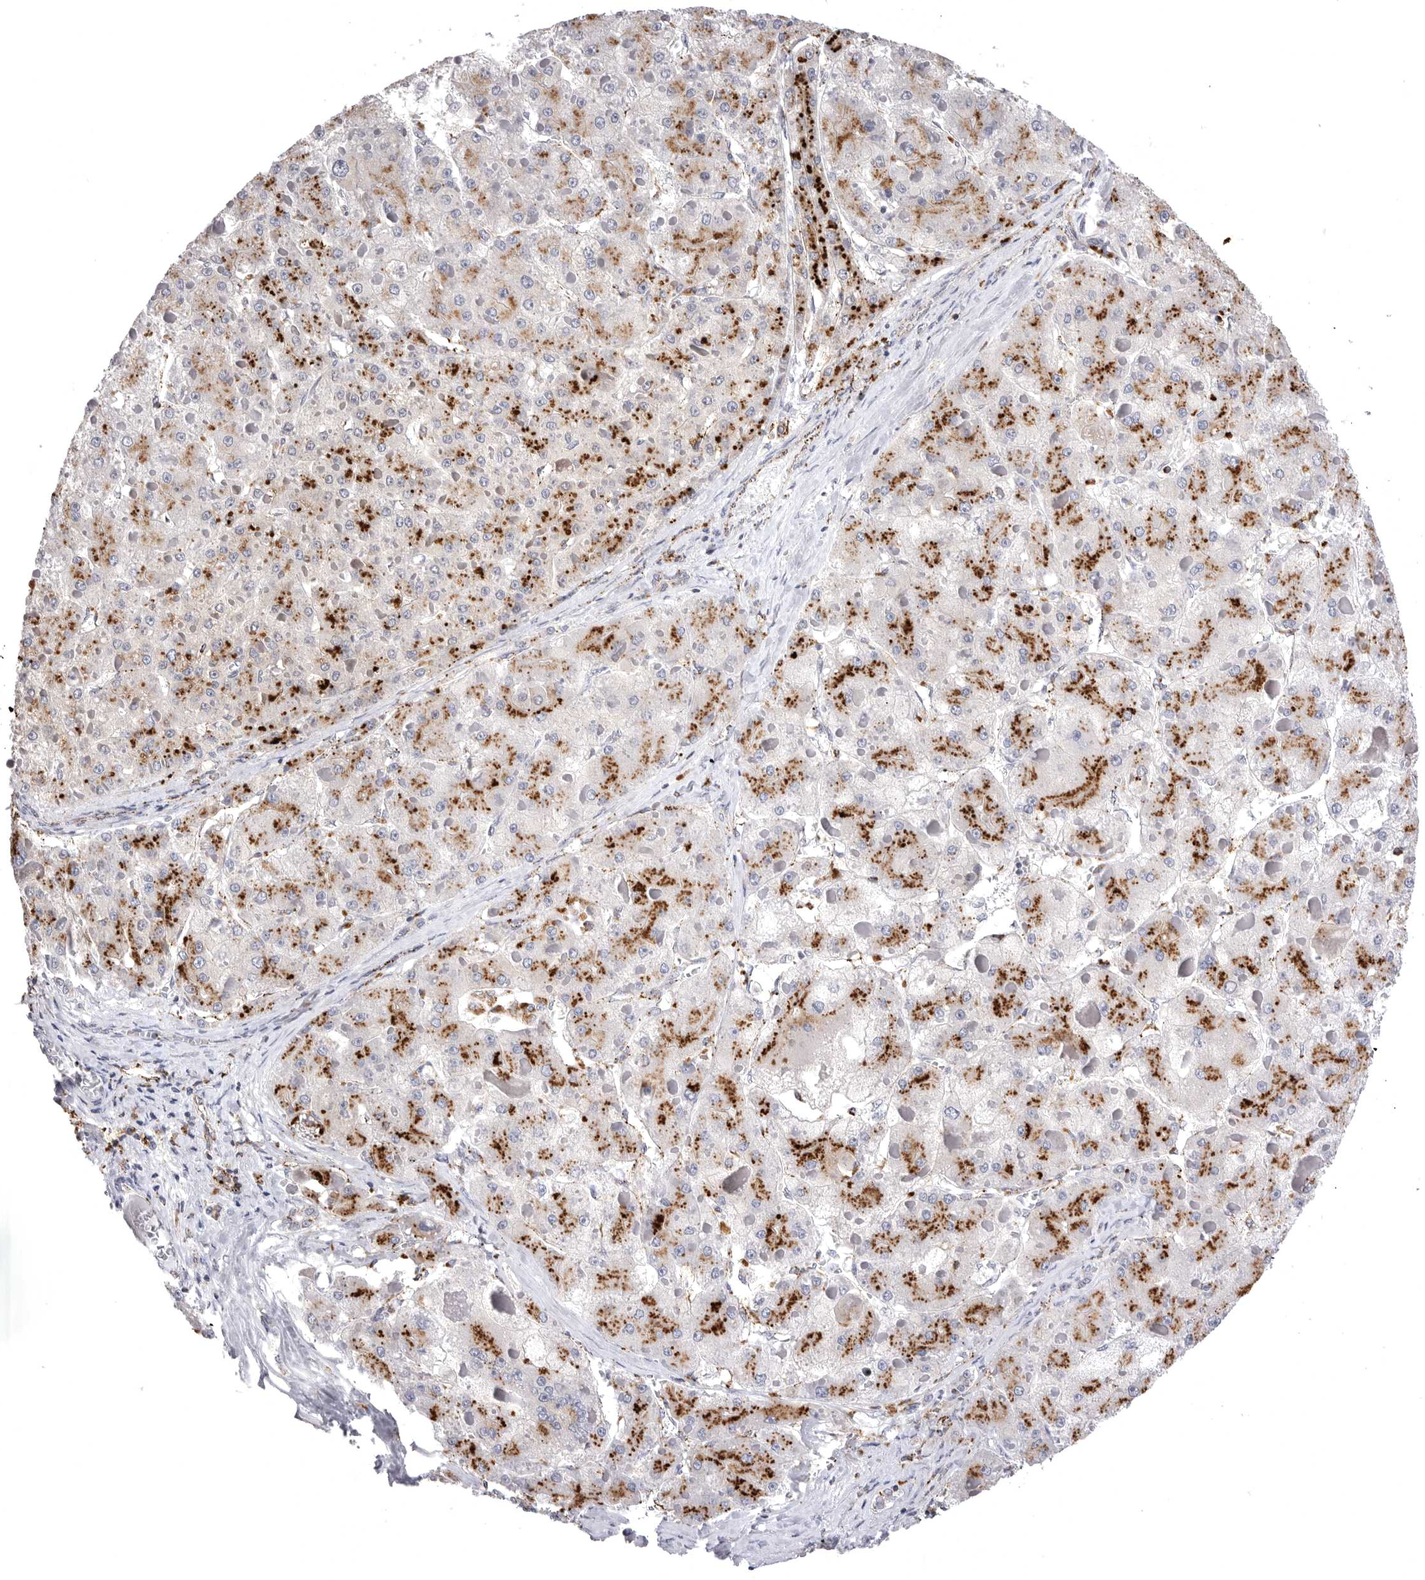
{"staining": {"intensity": "strong", "quantity": "25%-75%", "location": "cytoplasmic/membranous"}, "tissue": "liver cancer", "cell_type": "Tumor cells", "image_type": "cancer", "snomed": [{"axis": "morphology", "description": "Carcinoma, Hepatocellular, NOS"}, {"axis": "topography", "description": "Liver"}], "caption": "An IHC histopathology image of tumor tissue is shown. Protein staining in brown highlights strong cytoplasmic/membranous positivity in liver cancer within tumor cells.", "gene": "PSPN", "patient": {"sex": "female", "age": 73}}